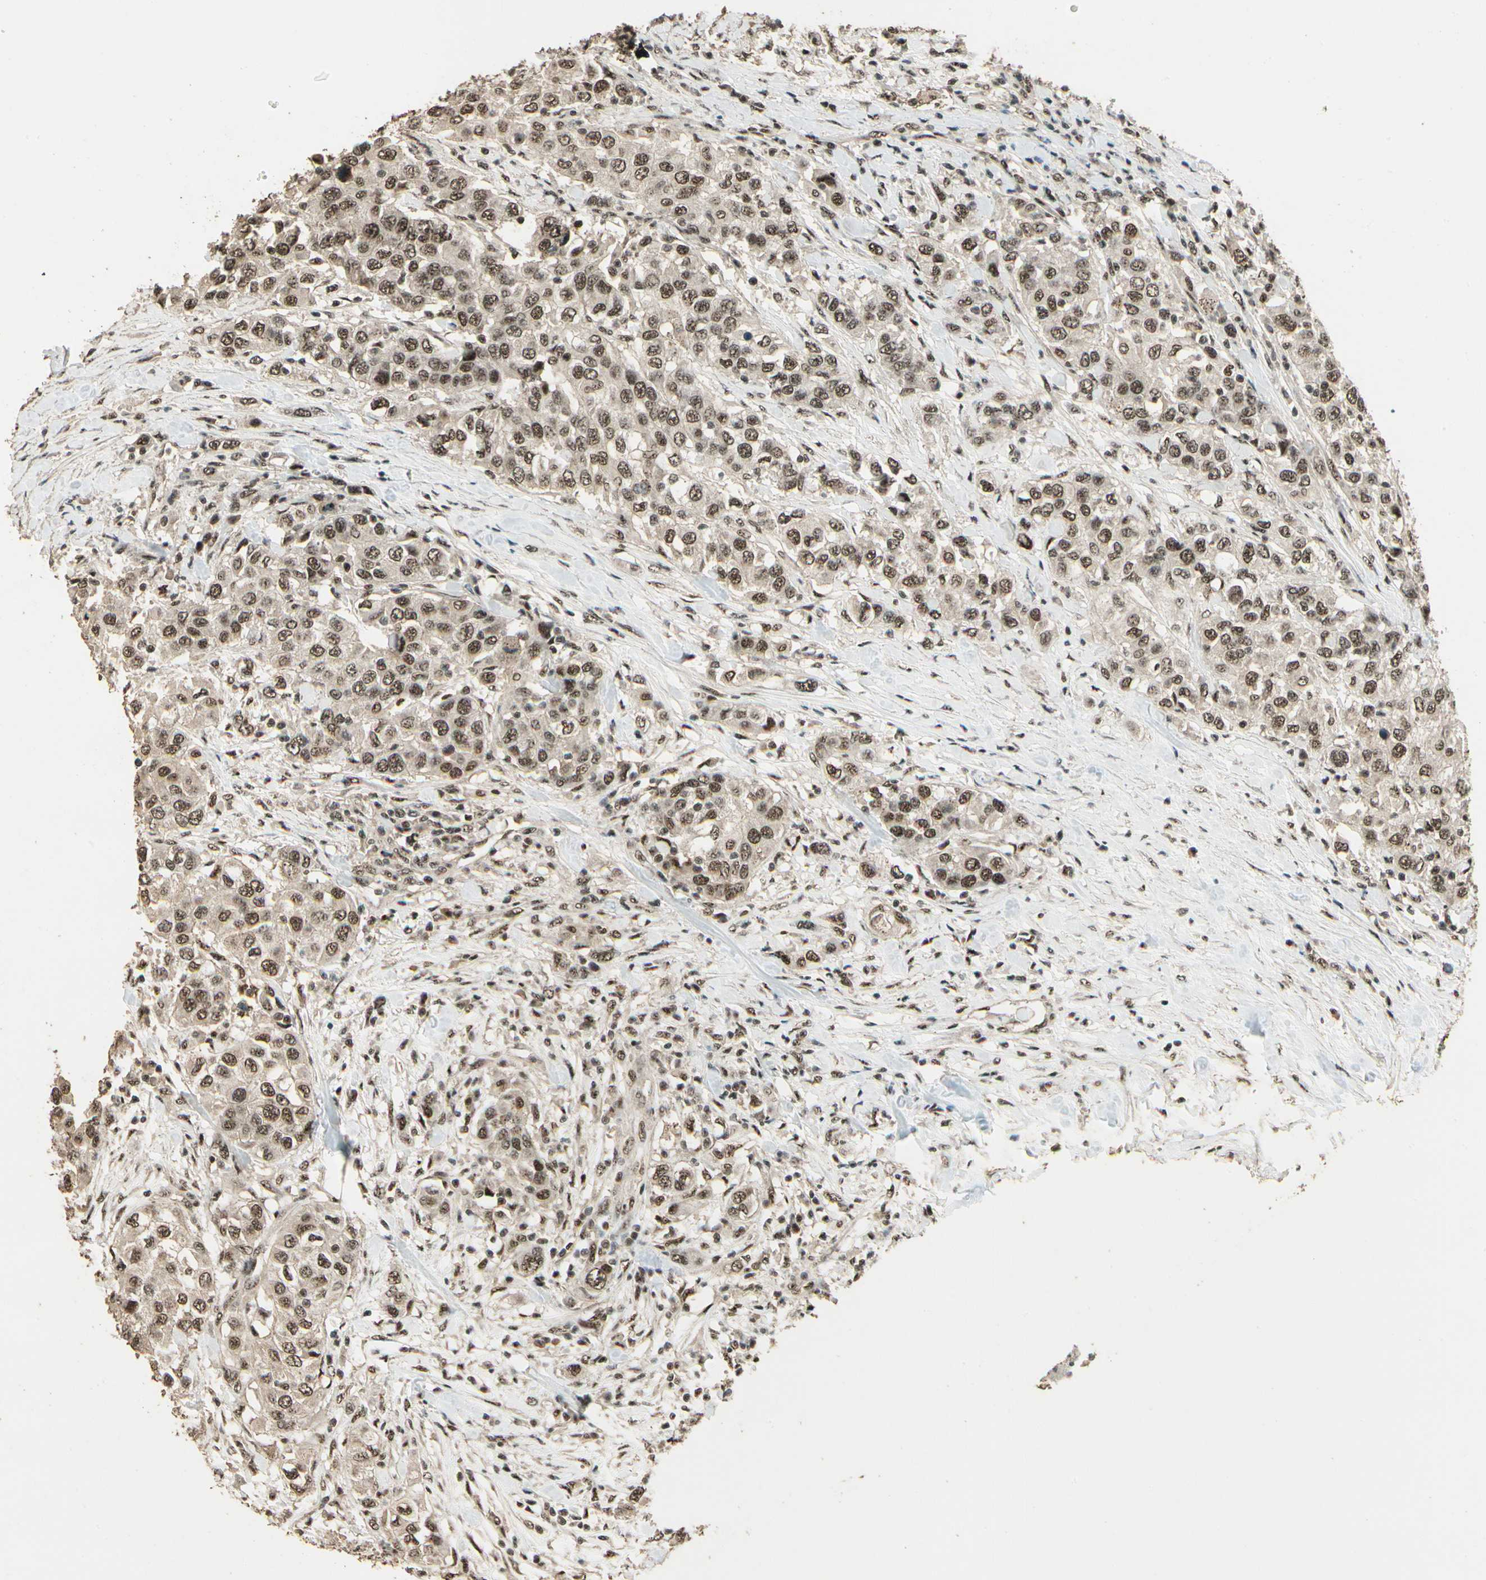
{"staining": {"intensity": "strong", "quantity": ">75%", "location": "nuclear"}, "tissue": "urothelial cancer", "cell_type": "Tumor cells", "image_type": "cancer", "snomed": [{"axis": "morphology", "description": "Urothelial carcinoma, High grade"}, {"axis": "topography", "description": "Urinary bladder"}], "caption": "This histopathology image demonstrates IHC staining of human urothelial carcinoma (high-grade), with high strong nuclear positivity in about >75% of tumor cells.", "gene": "RBM25", "patient": {"sex": "female", "age": 80}}